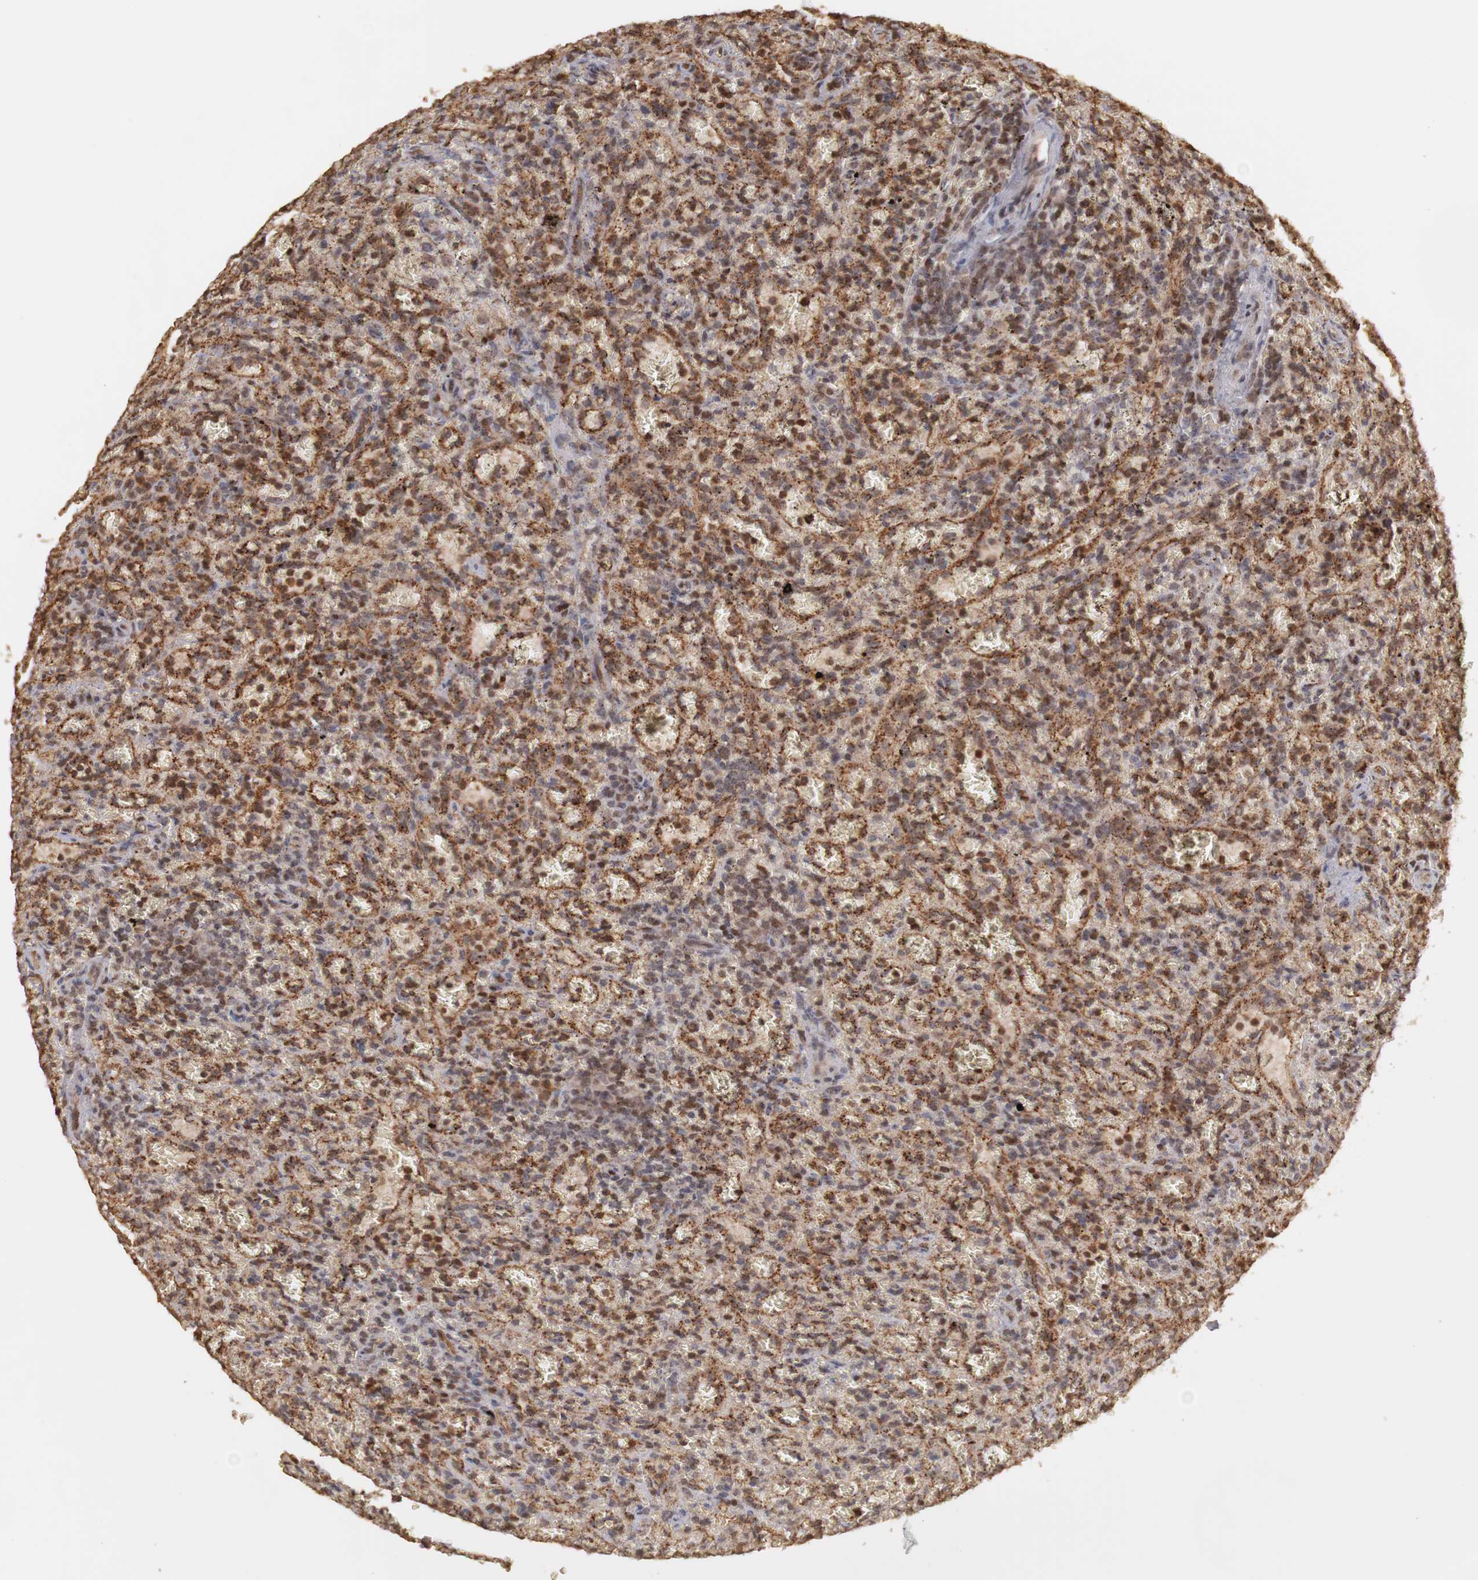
{"staining": {"intensity": "moderate", "quantity": ">75%", "location": "cytoplasmic/membranous,nuclear"}, "tissue": "lymphoma", "cell_type": "Tumor cells", "image_type": "cancer", "snomed": [{"axis": "morphology", "description": "Malignant lymphoma, non-Hodgkin's type, Low grade"}, {"axis": "topography", "description": "Spleen"}], "caption": "Immunohistochemistry photomicrograph of lymphoma stained for a protein (brown), which shows medium levels of moderate cytoplasmic/membranous and nuclear expression in approximately >75% of tumor cells.", "gene": "PLEKHA1", "patient": {"sex": "female", "age": 64}}